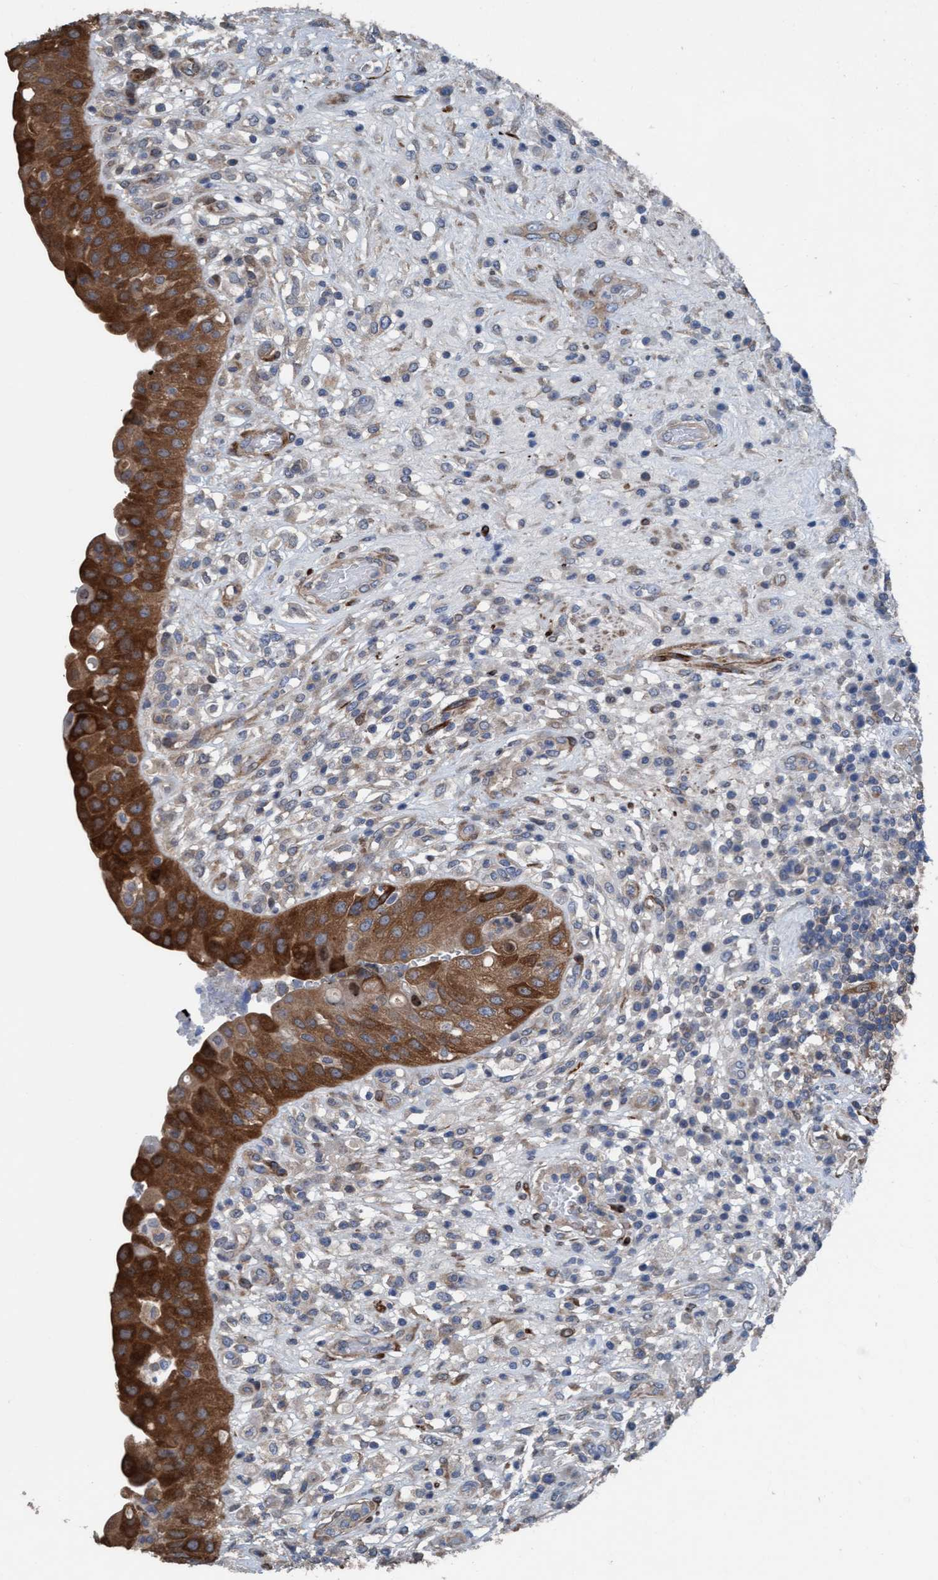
{"staining": {"intensity": "strong", "quantity": ">75%", "location": "cytoplasmic/membranous"}, "tissue": "urinary bladder", "cell_type": "Urothelial cells", "image_type": "normal", "snomed": [{"axis": "morphology", "description": "Normal tissue, NOS"}, {"axis": "topography", "description": "Urinary bladder"}], "caption": "Protein expression analysis of normal urinary bladder reveals strong cytoplasmic/membranous positivity in approximately >75% of urothelial cells.", "gene": "NMT1", "patient": {"sex": "female", "age": 62}}